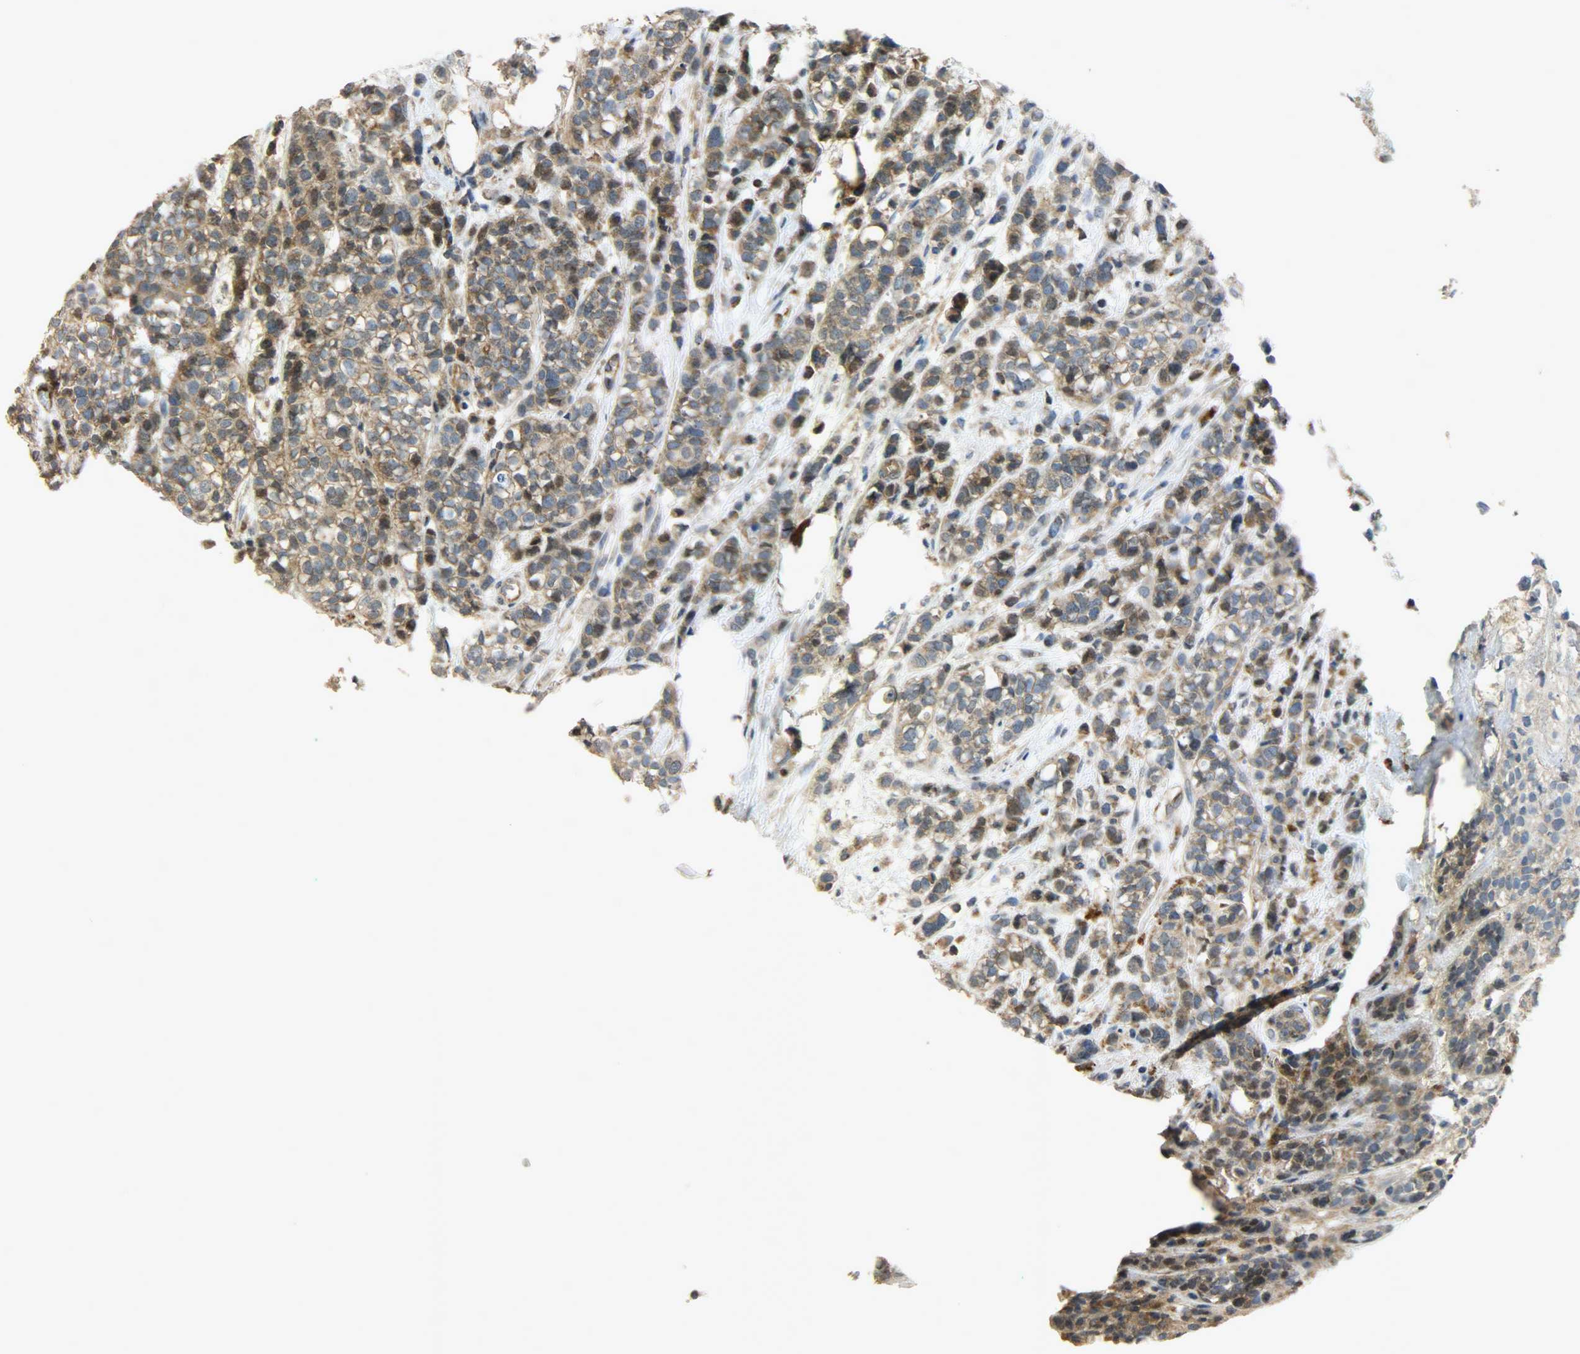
{"staining": {"intensity": "moderate", "quantity": ">75%", "location": "cytoplasmic/membranous"}, "tissue": "head and neck cancer", "cell_type": "Tumor cells", "image_type": "cancer", "snomed": [{"axis": "morphology", "description": "Adenocarcinoma, NOS"}, {"axis": "topography", "description": "Salivary gland"}, {"axis": "topography", "description": "Head-Neck"}], "caption": "This is a micrograph of immunohistochemistry (IHC) staining of head and neck adenocarcinoma, which shows moderate expression in the cytoplasmic/membranous of tumor cells.", "gene": "GIT2", "patient": {"sex": "female", "age": 65}}